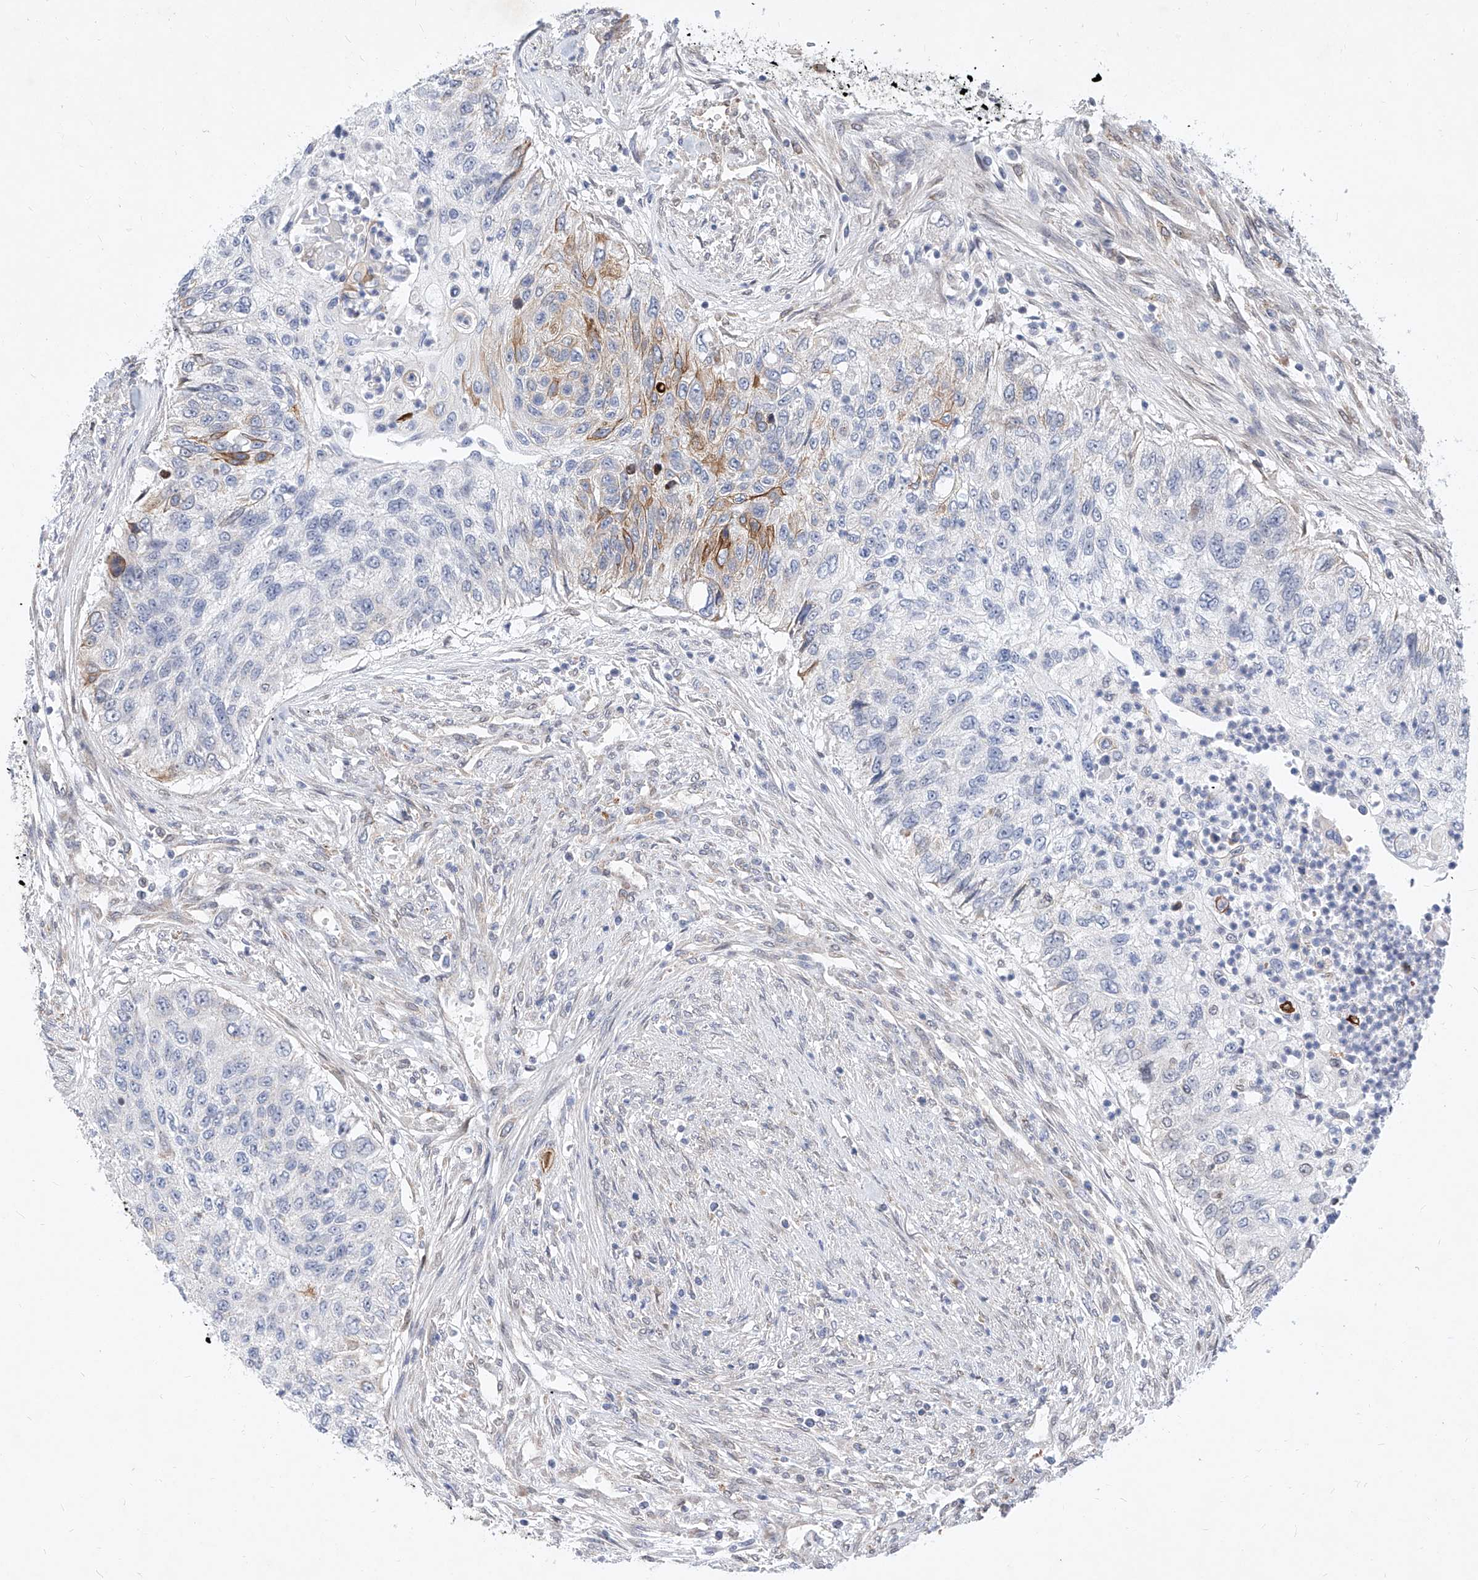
{"staining": {"intensity": "moderate", "quantity": "<25%", "location": "cytoplasmic/membranous"}, "tissue": "urothelial cancer", "cell_type": "Tumor cells", "image_type": "cancer", "snomed": [{"axis": "morphology", "description": "Urothelial carcinoma, High grade"}, {"axis": "topography", "description": "Urinary bladder"}], "caption": "Protein staining demonstrates moderate cytoplasmic/membranous expression in approximately <25% of tumor cells in urothelial cancer. (Brightfield microscopy of DAB IHC at high magnification).", "gene": "MX2", "patient": {"sex": "female", "age": 60}}